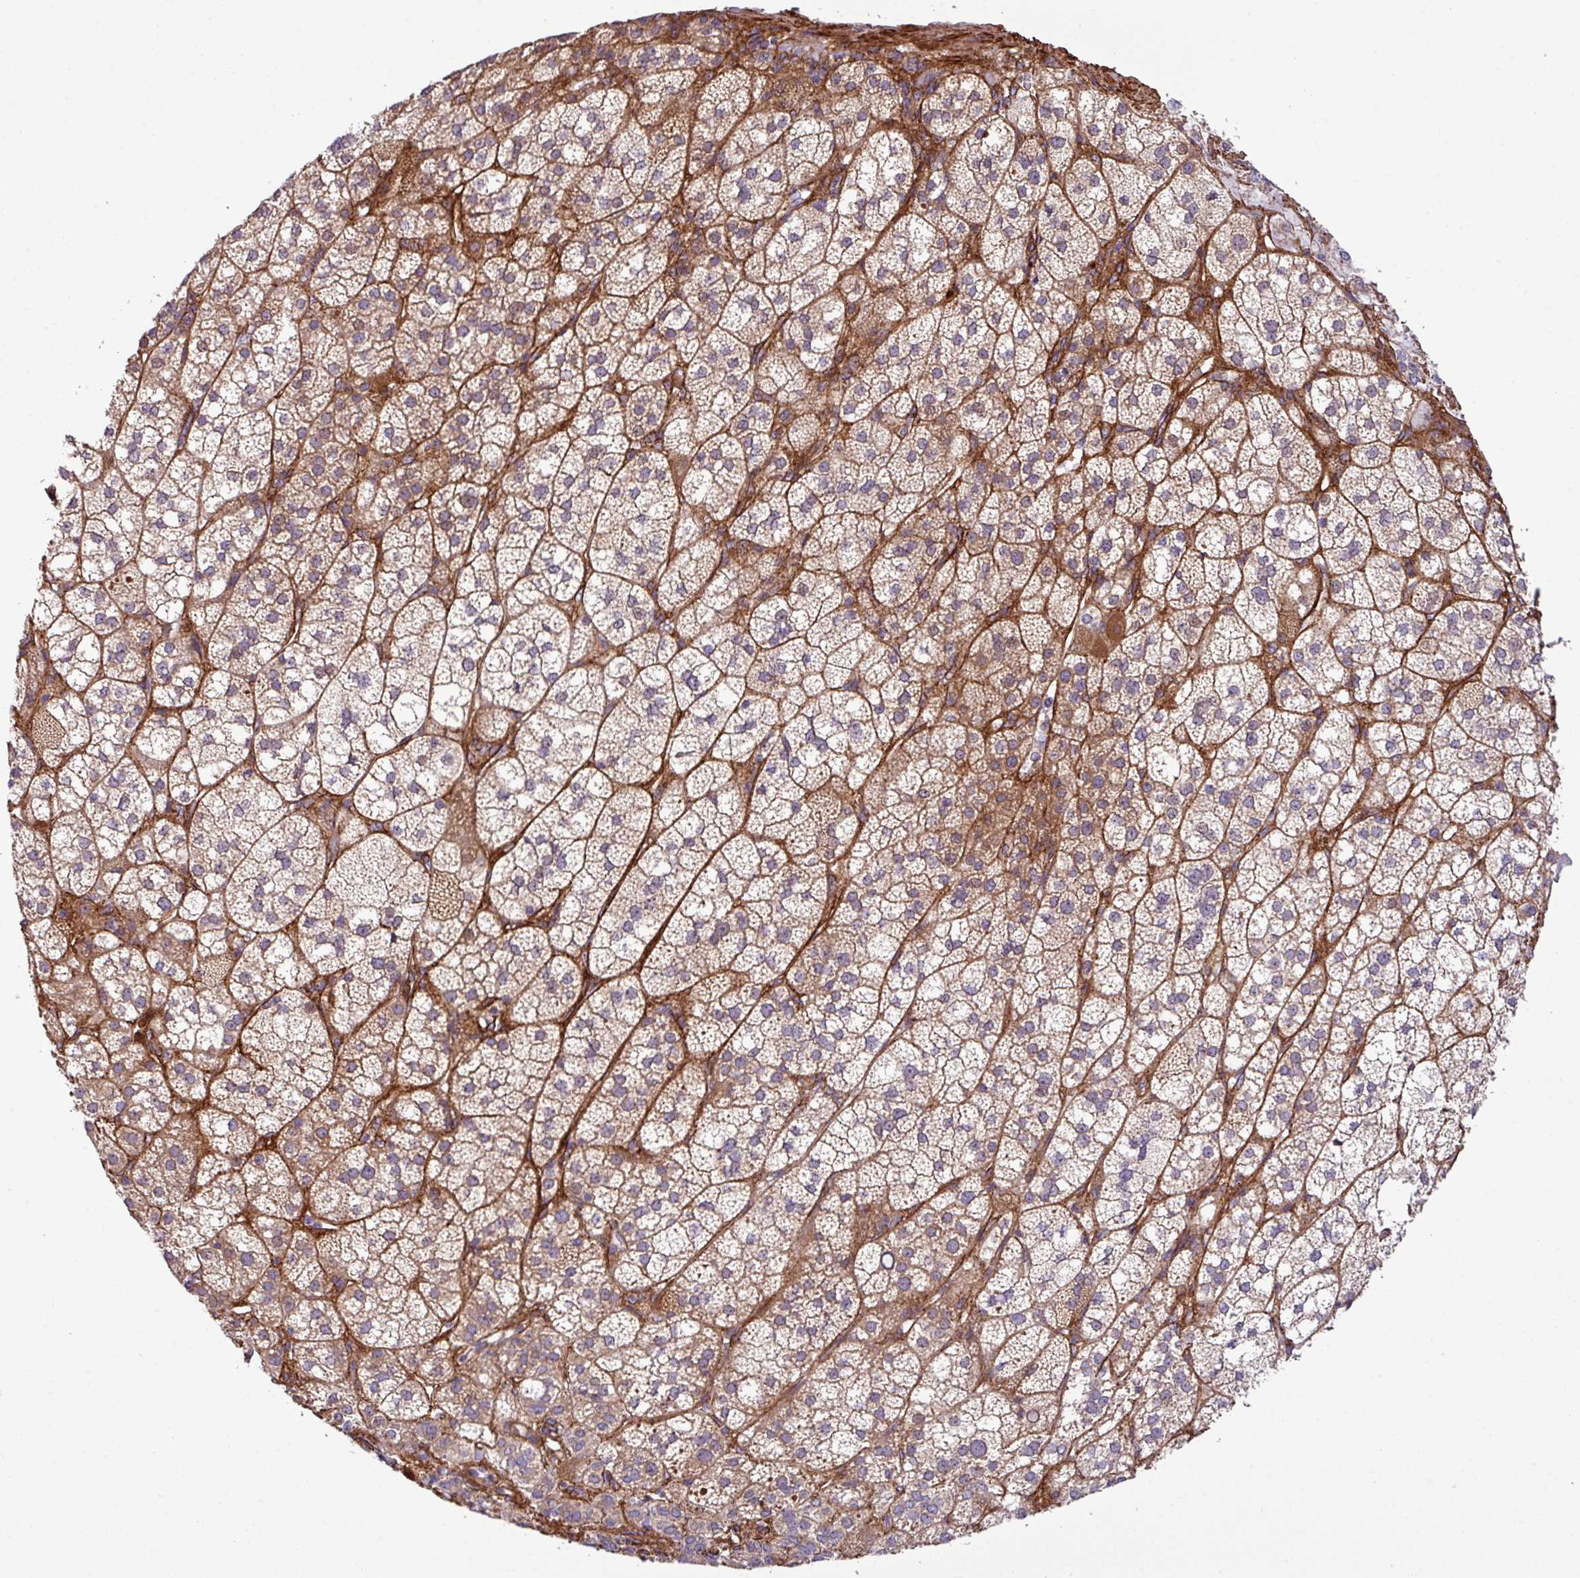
{"staining": {"intensity": "moderate", "quantity": ">75%", "location": "cytoplasmic/membranous"}, "tissue": "adrenal gland", "cell_type": "Glandular cells", "image_type": "normal", "snomed": [{"axis": "morphology", "description": "Normal tissue, NOS"}, {"axis": "topography", "description": "Adrenal gland"}], "caption": "Immunohistochemistry of benign human adrenal gland exhibits medium levels of moderate cytoplasmic/membranous staining in about >75% of glandular cells.", "gene": "FAM47E", "patient": {"sex": "female", "age": 60}}